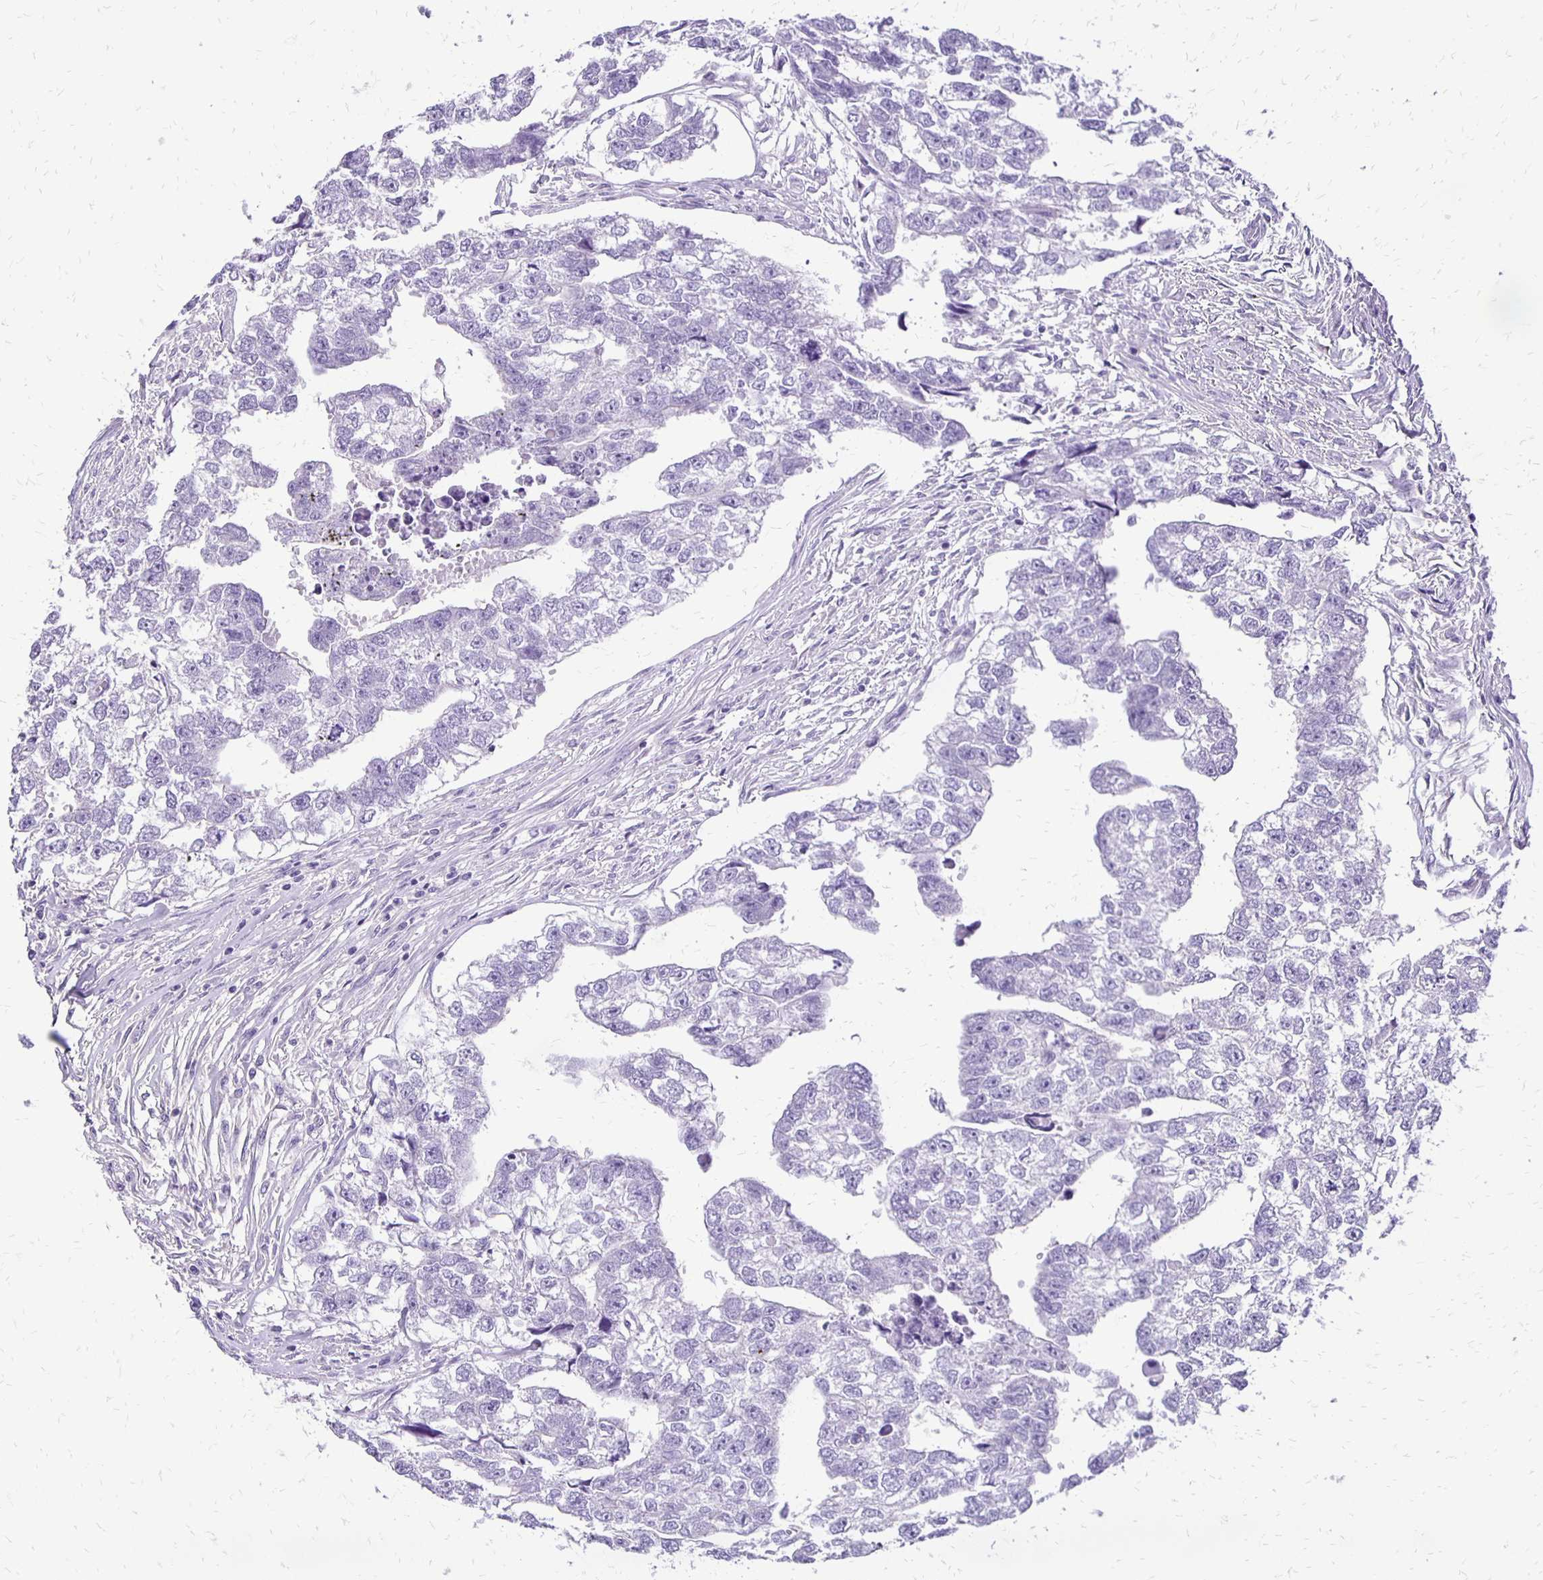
{"staining": {"intensity": "negative", "quantity": "none", "location": "none"}, "tissue": "testis cancer", "cell_type": "Tumor cells", "image_type": "cancer", "snomed": [{"axis": "morphology", "description": "Carcinoma, Embryonal, NOS"}, {"axis": "morphology", "description": "Teratoma, malignant, NOS"}, {"axis": "topography", "description": "Testis"}], "caption": "IHC histopathology image of neoplastic tissue: testis cancer stained with DAB reveals no significant protein expression in tumor cells.", "gene": "ANKRD45", "patient": {"sex": "male", "age": 44}}